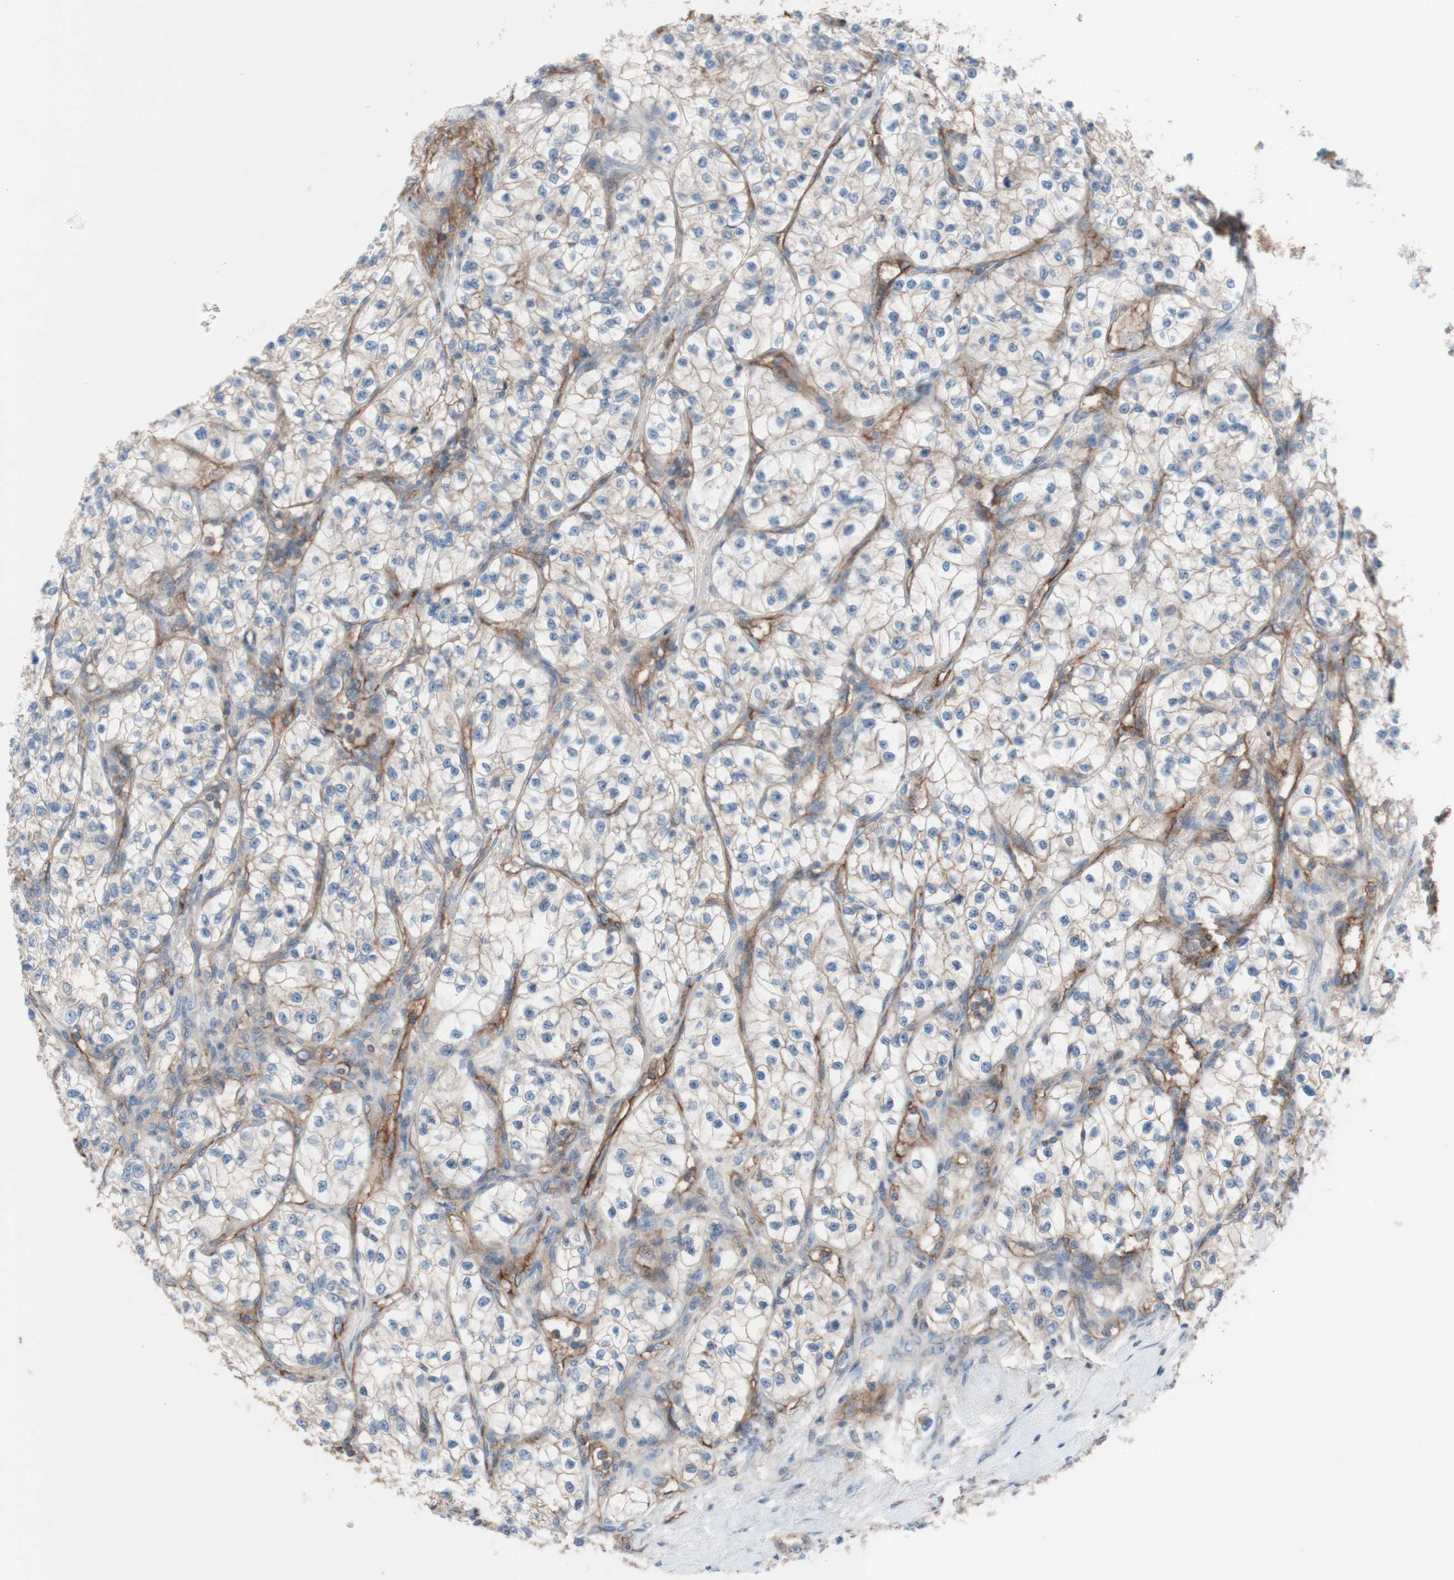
{"staining": {"intensity": "weak", "quantity": "25%-75%", "location": "cytoplasmic/membranous"}, "tissue": "renal cancer", "cell_type": "Tumor cells", "image_type": "cancer", "snomed": [{"axis": "morphology", "description": "Adenocarcinoma, NOS"}, {"axis": "topography", "description": "Kidney"}], "caption": "Immunohistochemical staining of human renal cancer (adenocarcinoma) exhibits low levels of weak cytoplasmic/membranous protein positivity in approximately 25%-75% of tumor cells. (DAB (3,3'-diaminobenzidine) IHC, brown staining for protein, blue staining for nuclei).", "gene": "CD46", "patient": {"sex": "female", "age": 57}}